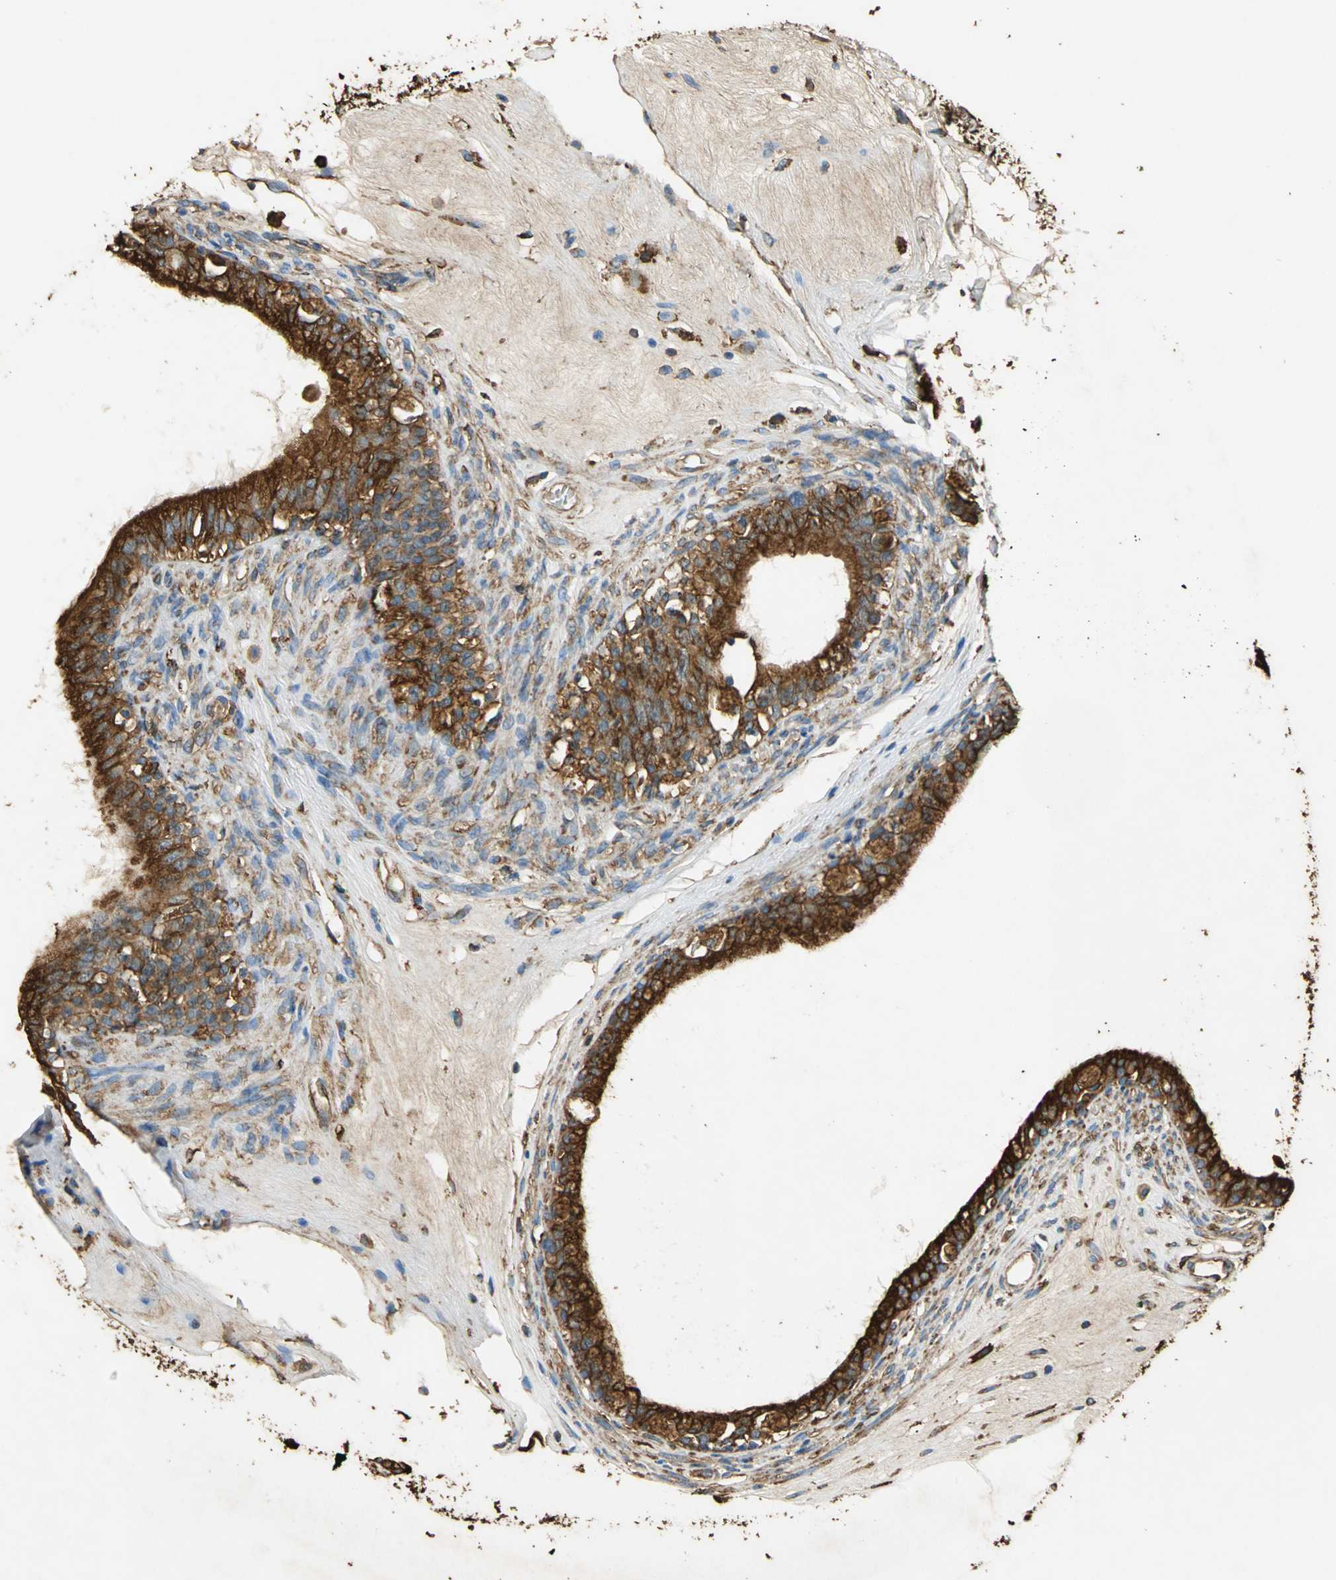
{"staining": {"intensity": "strong", "quantity": ">75%", "location": "cytoplasmic/membranous"}, "tissue": "epididymis", "cell_type": "Glandular cells", "image_type": "normal", "snomed": [{"axis": "morphology", "description": "Normal tissue, NOS"}, {"axis": "morphology", "description": "Inflammation, NOS"}, {"axis": "topography", "description": "Epididymis"}], "caption": "The photomicrograph reveals staining of normal epididymis, revealing strong cytoplasmic/membranous protein expression (brown color) within glandular cells.", "gene": "HSP90B1", "patient": {"sex": "male", "age": 84}}